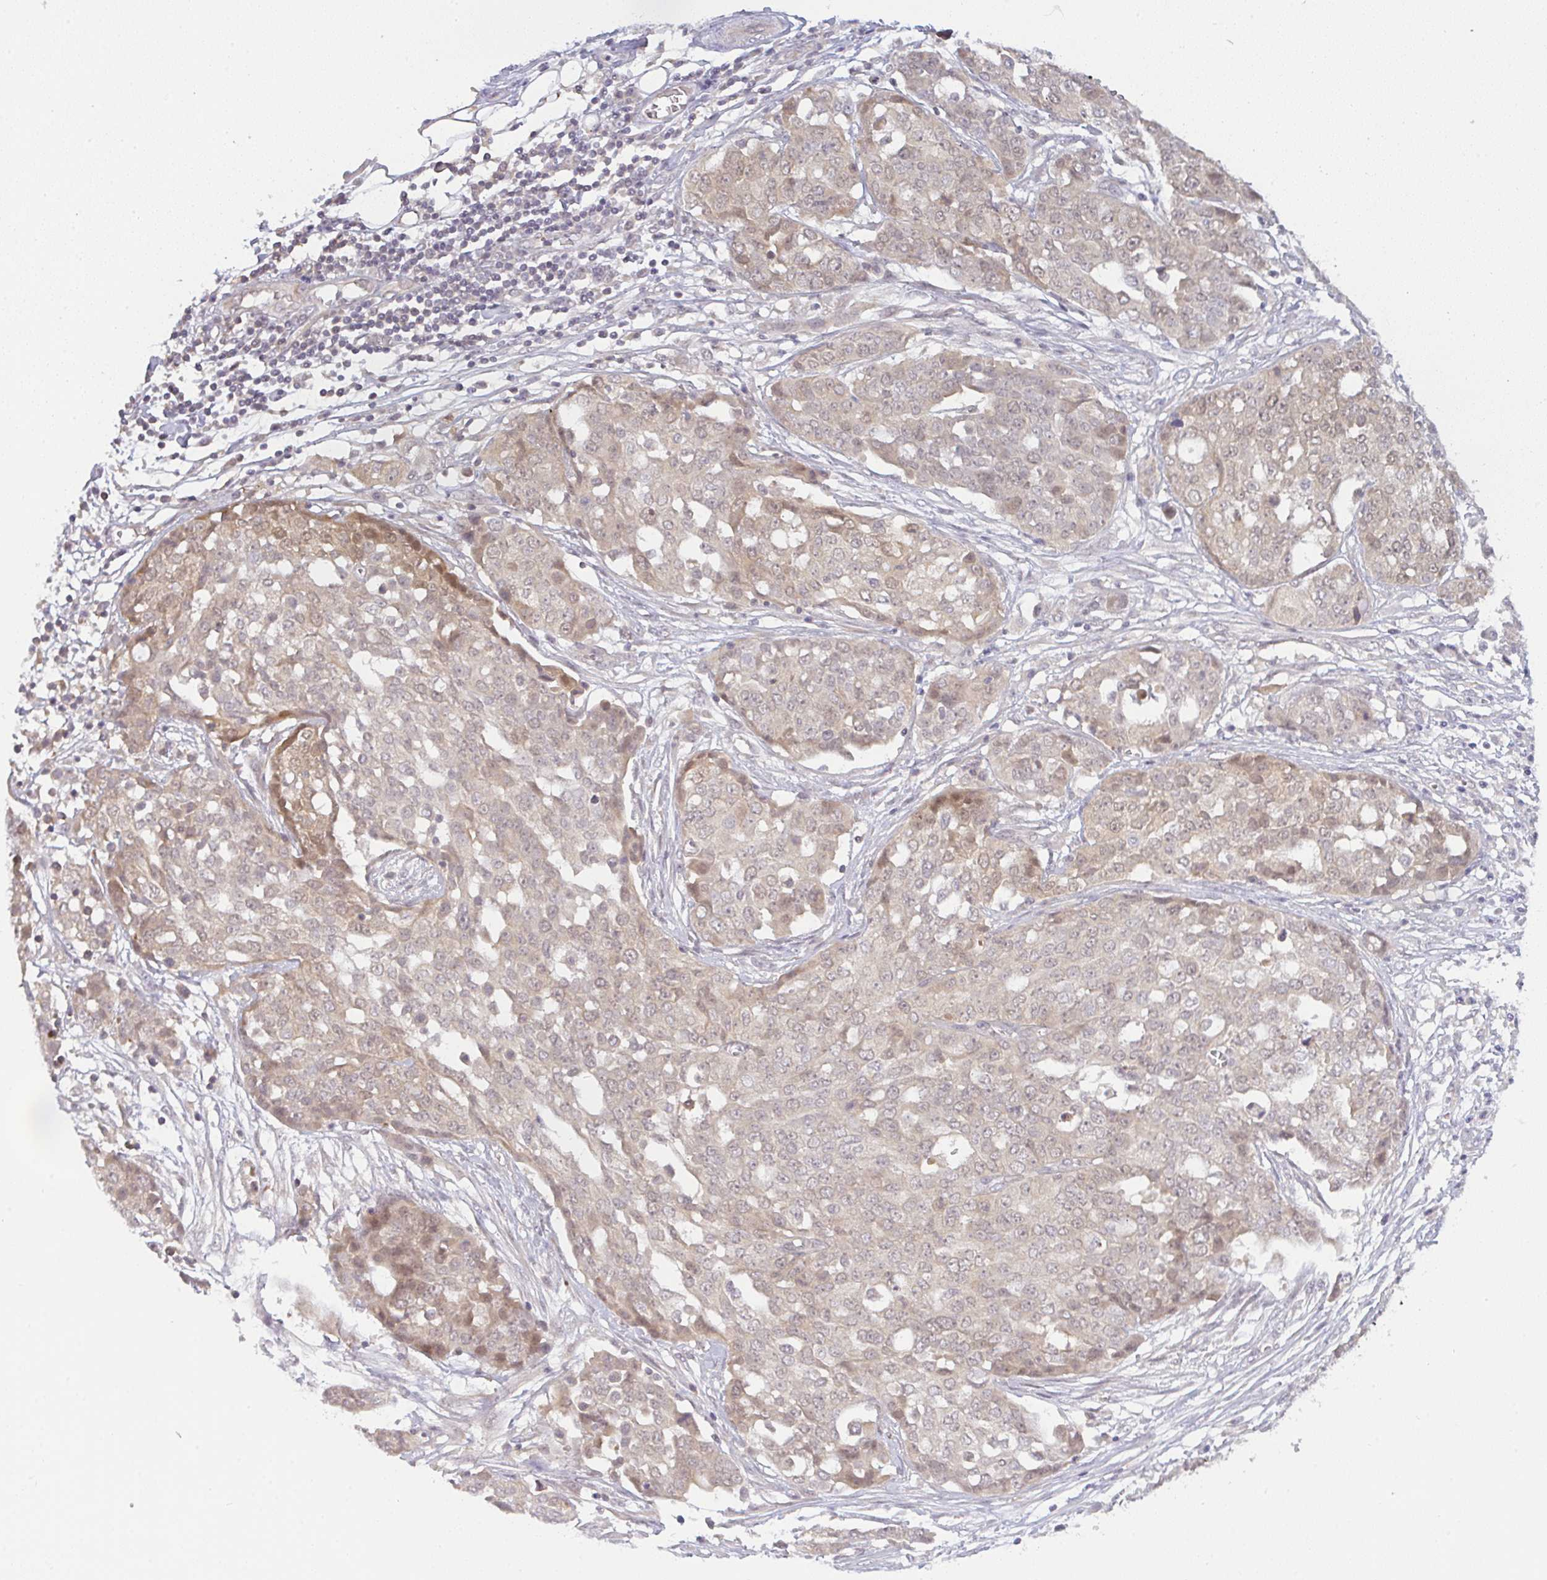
{"staining": {"intensity": "weak", "quantity": "<25%", "location": "cytoplasmic/membranous,nuclear"}, "tissue": "ovarian cancer", "cell_type": "Tumor cells", "image_type": "cancer", "snomed": [{"axis": "morphology", "description": "Cystadenocarcinoma, serous, NOS"}, {"axis": "topography", "description": "Soft tissue"}, {"axis": "topography", "description": "Ovary"}], "caption": "Tumor cells show no significant expression in ovarian cancer.", "gene": "CSE1L", "patient": {"sex": "female", "age": 57}}